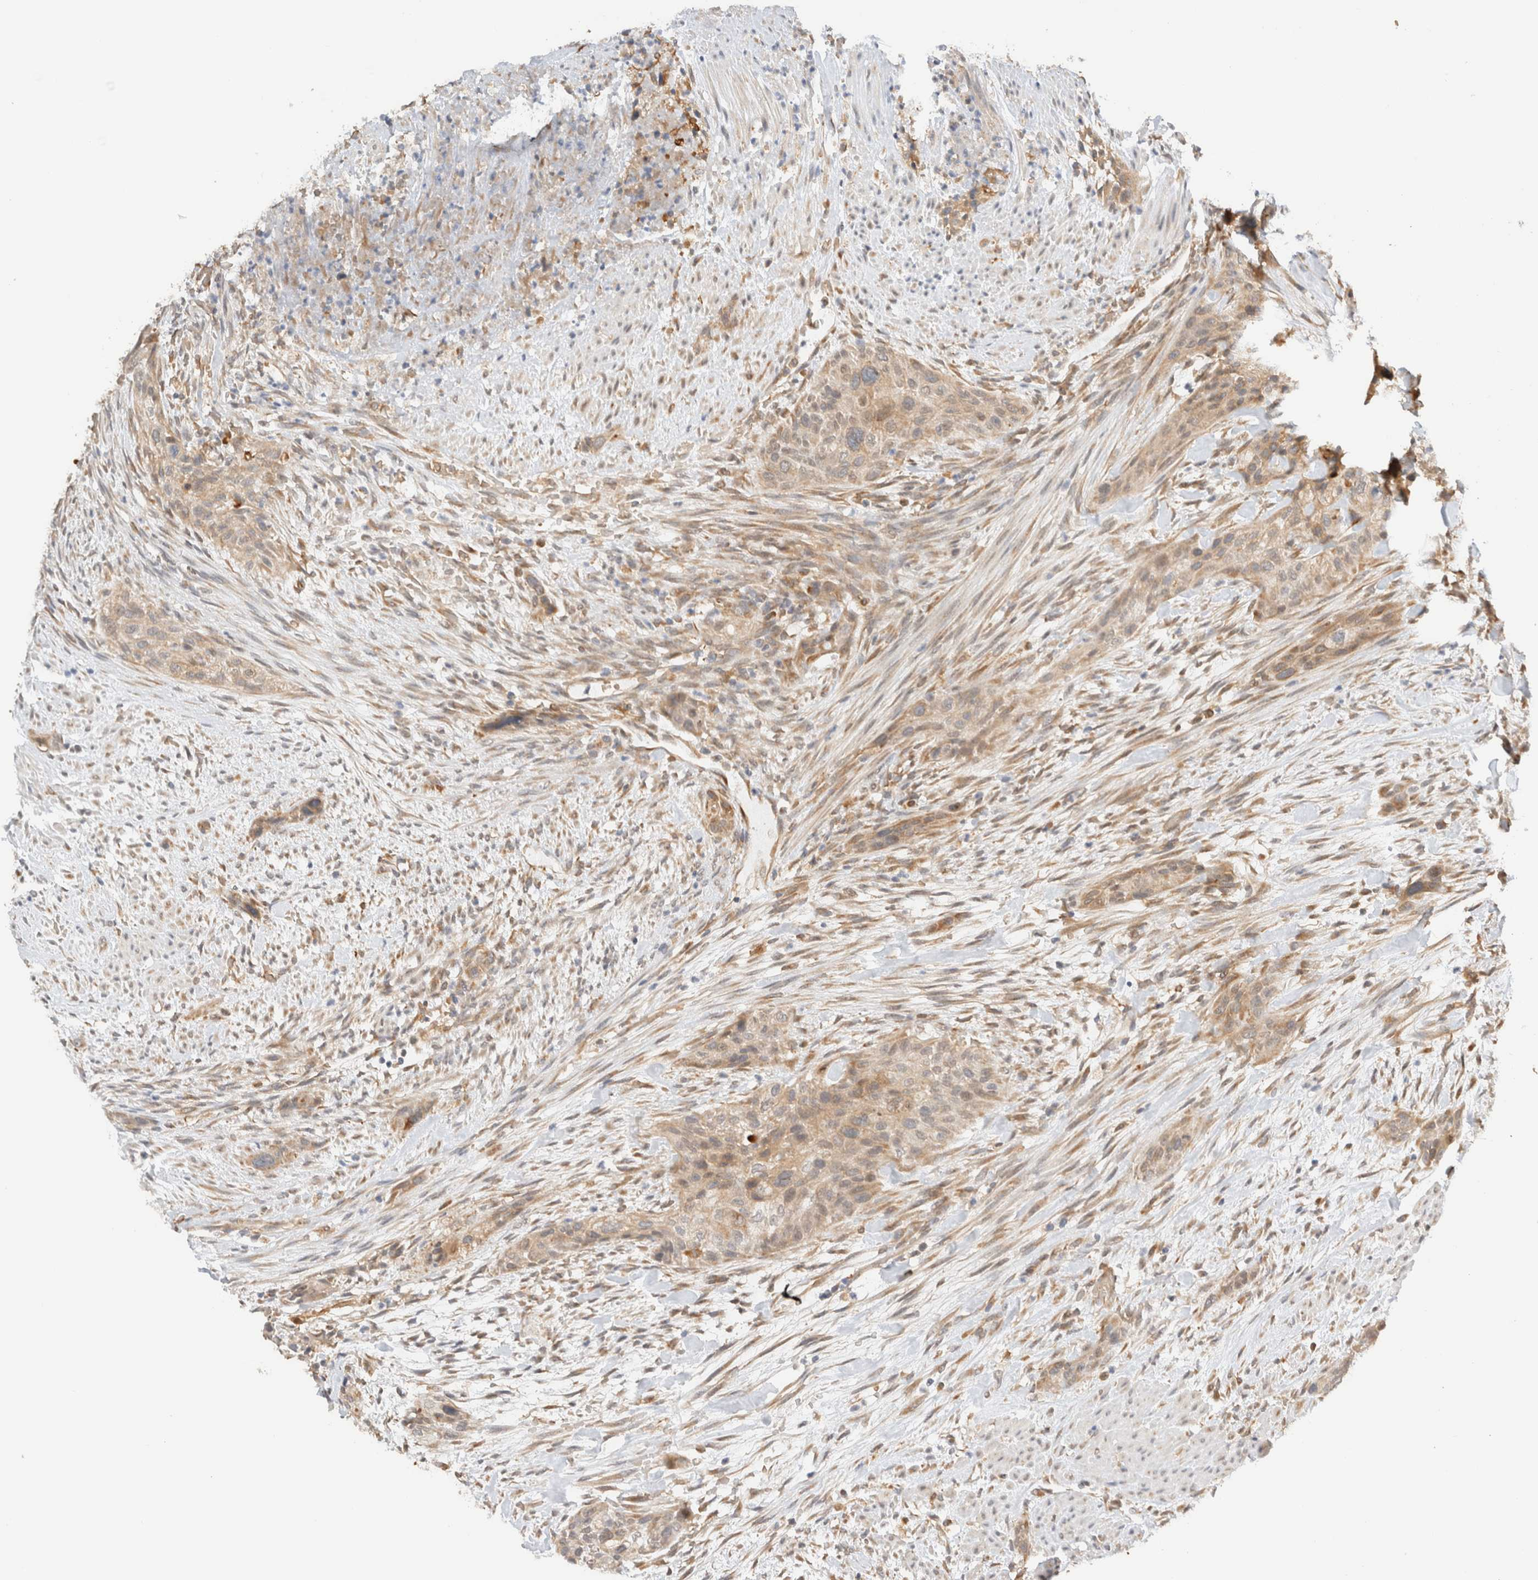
{"staining": {"intensity": "weak", "quantity": ">75%", "location": "cytoplasmic/membranous"}, "tissue": "urothelial cancer", "cell_type": "Tumor cells", "image_type": "cancer", "snomed": [{"axis": "morphology", "description": "Urothelial carcinoma, High grade"}, {"axis": "topography", "description": "Urinary bladder"}], "caption": "Weak cytoplasmic/membranous protein expression is seen in approximately >75% of tumor cells in high-grade urothelial carcinoma.", "gene": "SYVN1", "patient": {"sex": "male", "age": 35}}